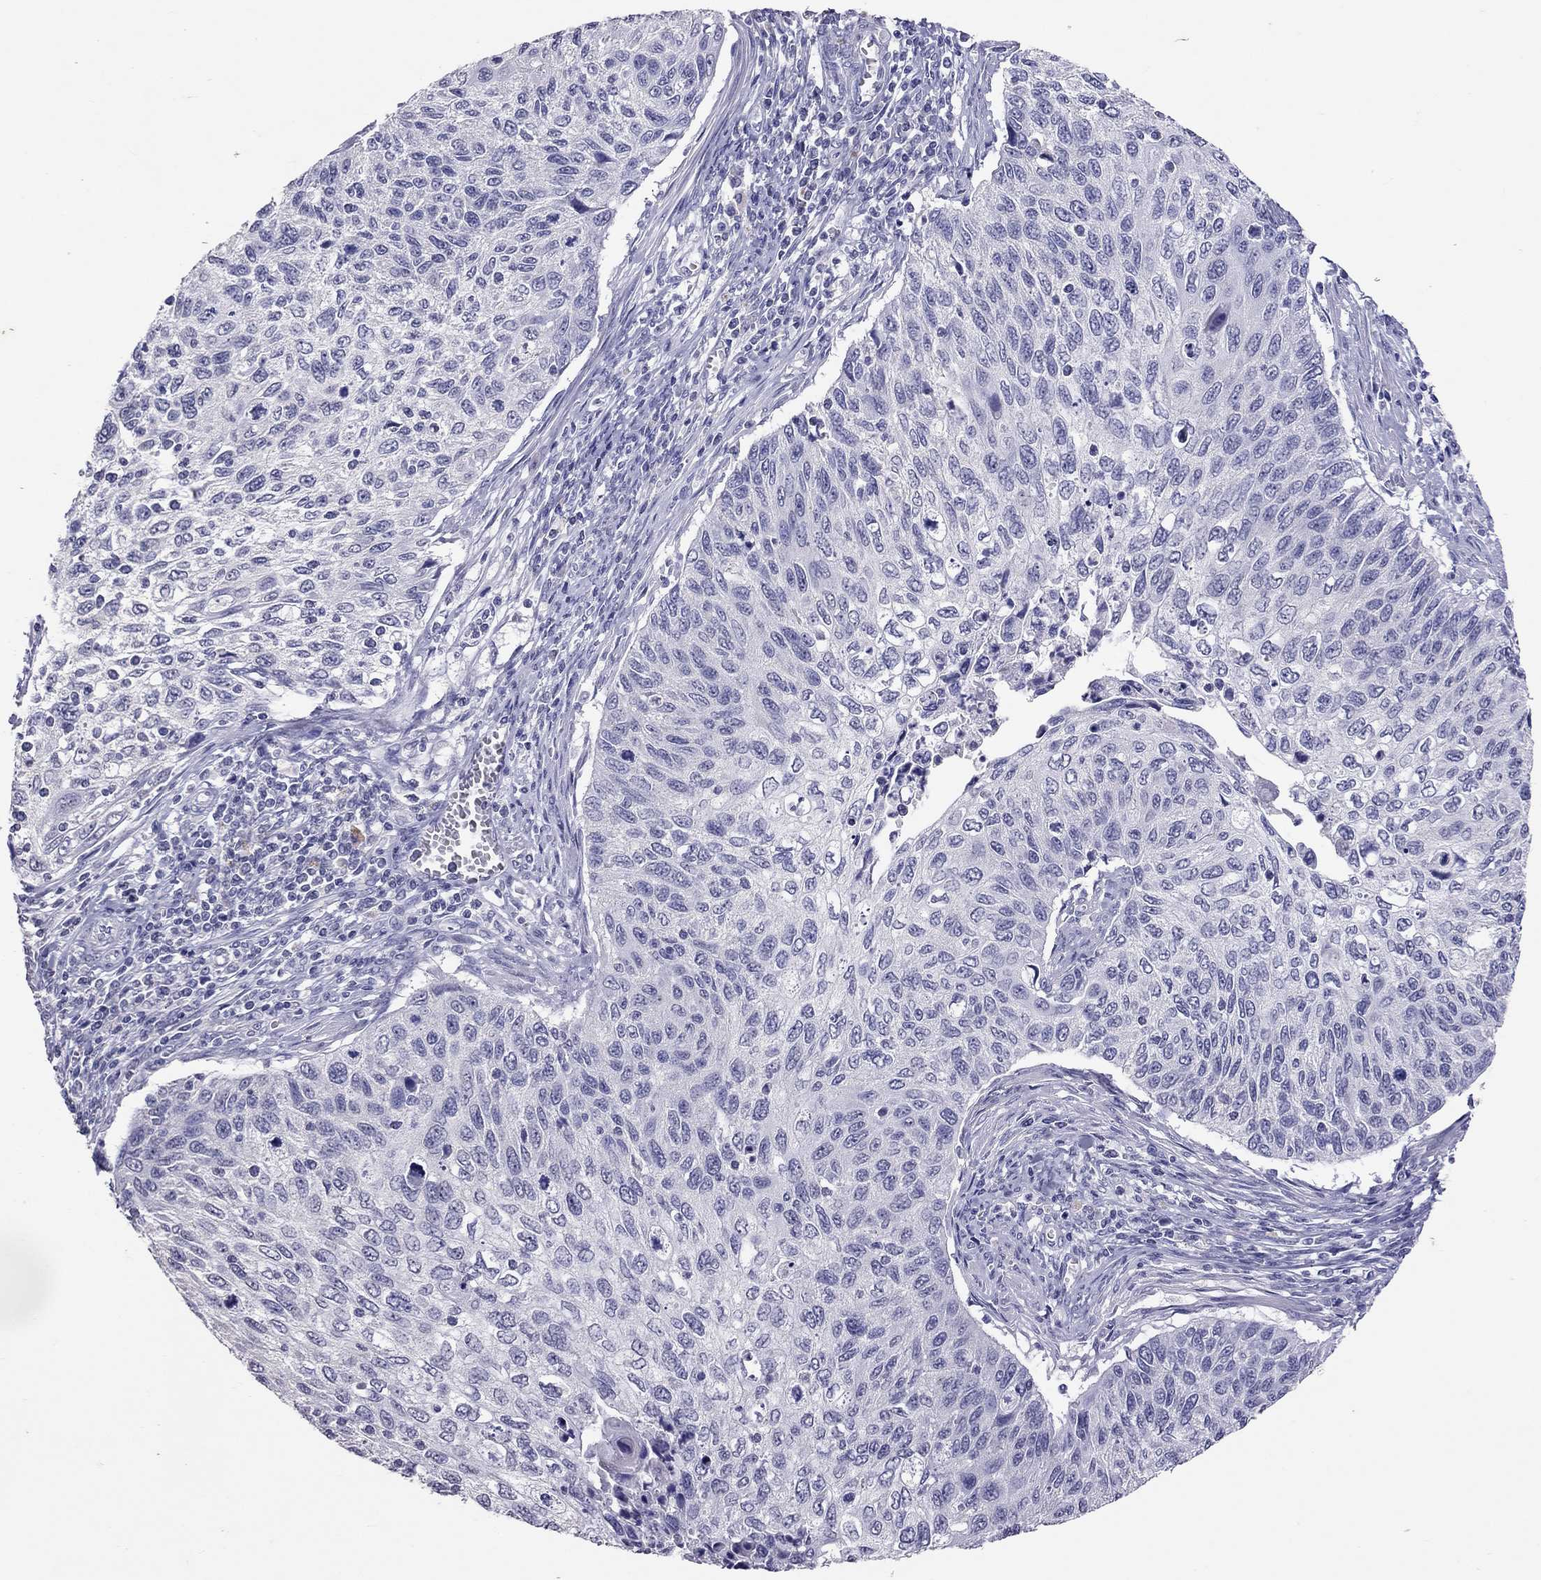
{"staining": {"intensity": "negative", "quantity": "none", "location": "none"}, "tissue": "cervical cancer", "cell_type": "Tumor cells", "image_type": "cancer", "snomed": [{"axis": "morphology", "description": "Squamous cell carcinoma, NOS"}, {"axis": "topography", "description": "Cervix"}], "caption": "High magnification brightfield microscopy of cervical cancer stained with DAB (brown) and counterstained with hematoxylin (blue): tumor cells show no significant expression.", "gene": "PSMB11", "patient": {"sex": "female", "age": 70}}